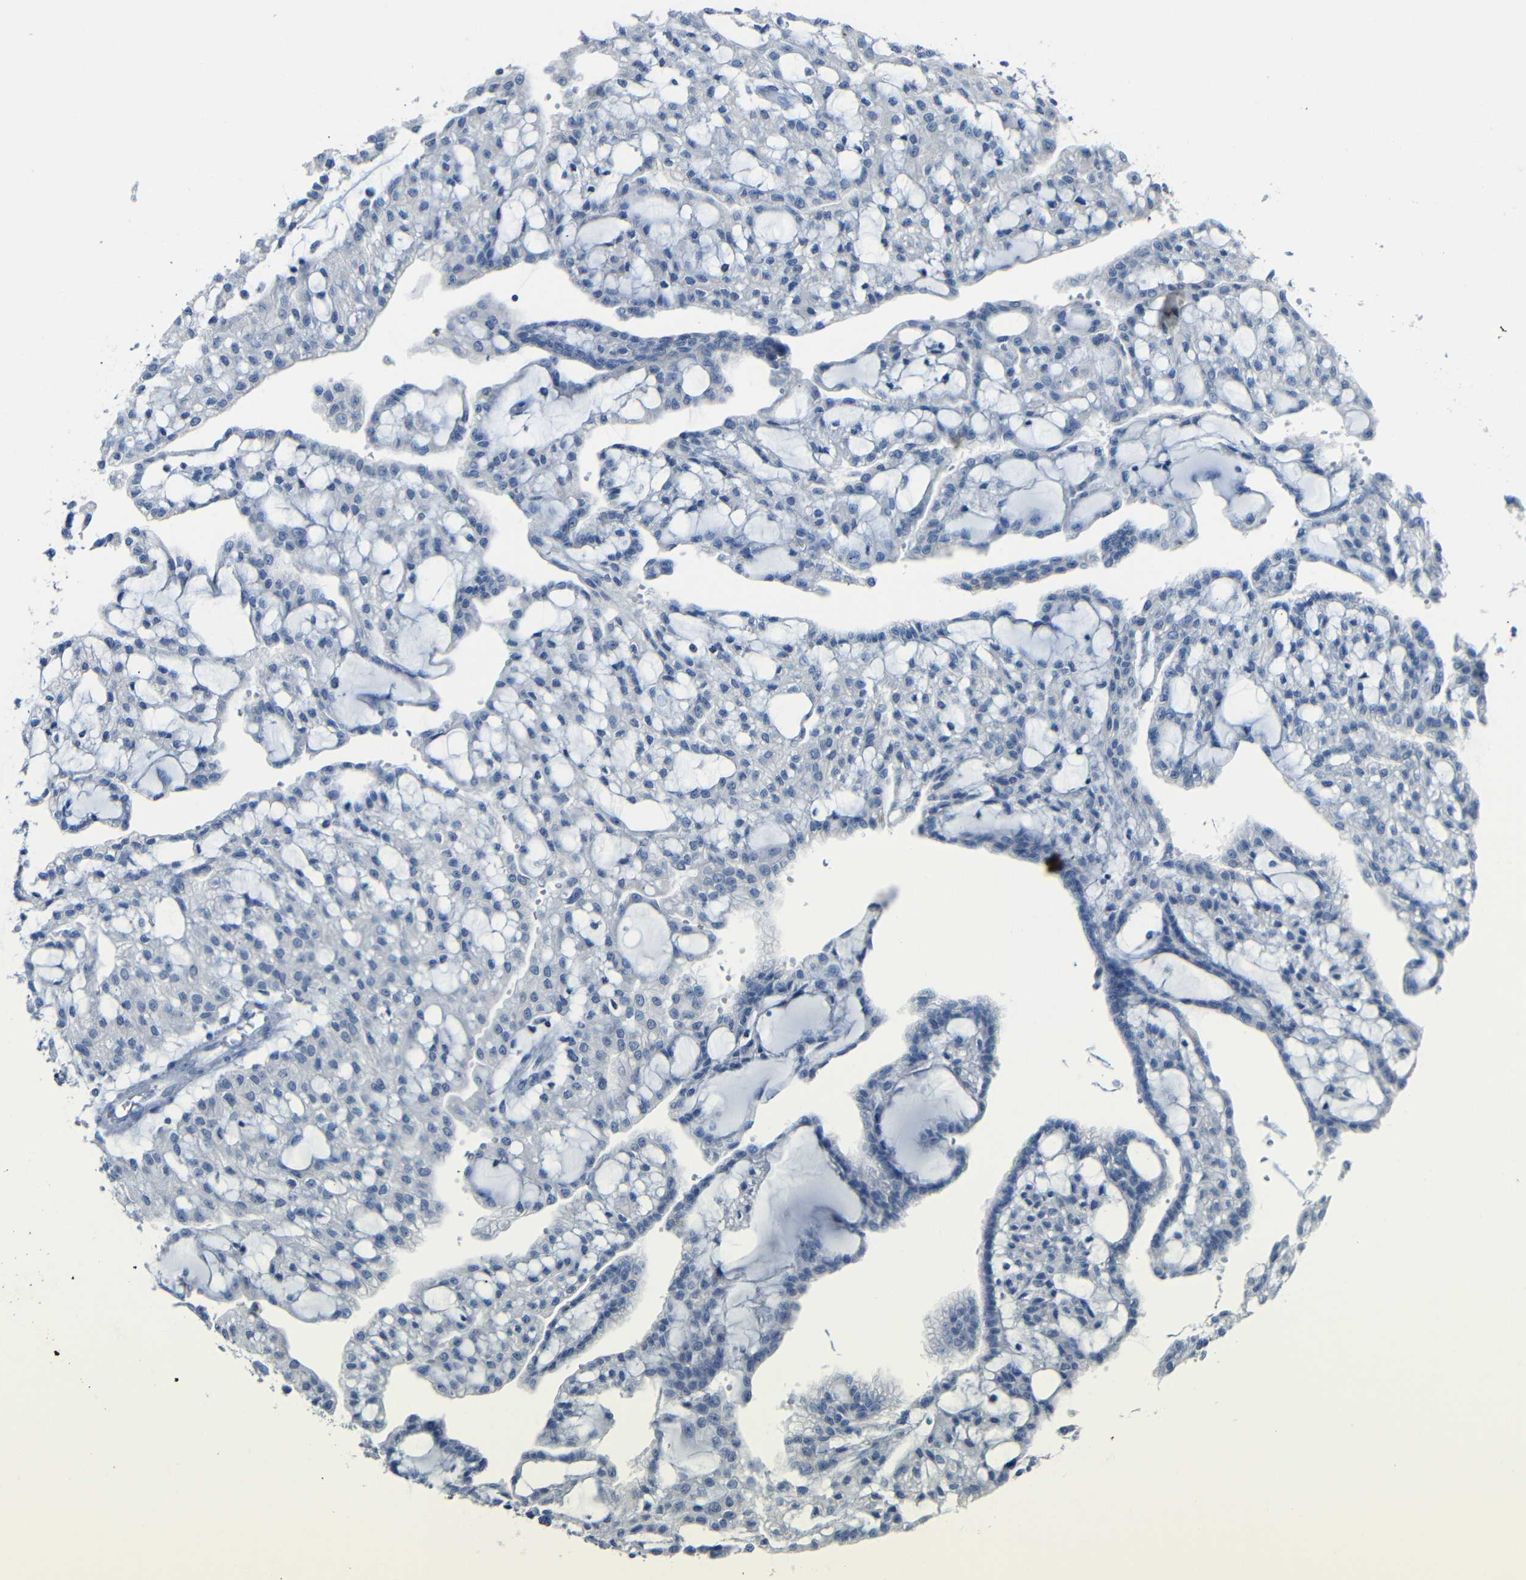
{"staining": {"intensity": "negative", "quantity": "none", "location": "none"}, "tissue": "renal cancer", "cell_type": "Tumor cells", "image_type": "cancer", "snomed": [{"axis": "morphology", "description": "Adenocarcinoma, NOS"}, {"axis": "topography", "description": "Kidney"}], "caption": "Micrograph shows no significant protein expression in tumor cells of renal cancer.", "gene": "C15orf48", "patient": {"sex": "male", "age": 63}}